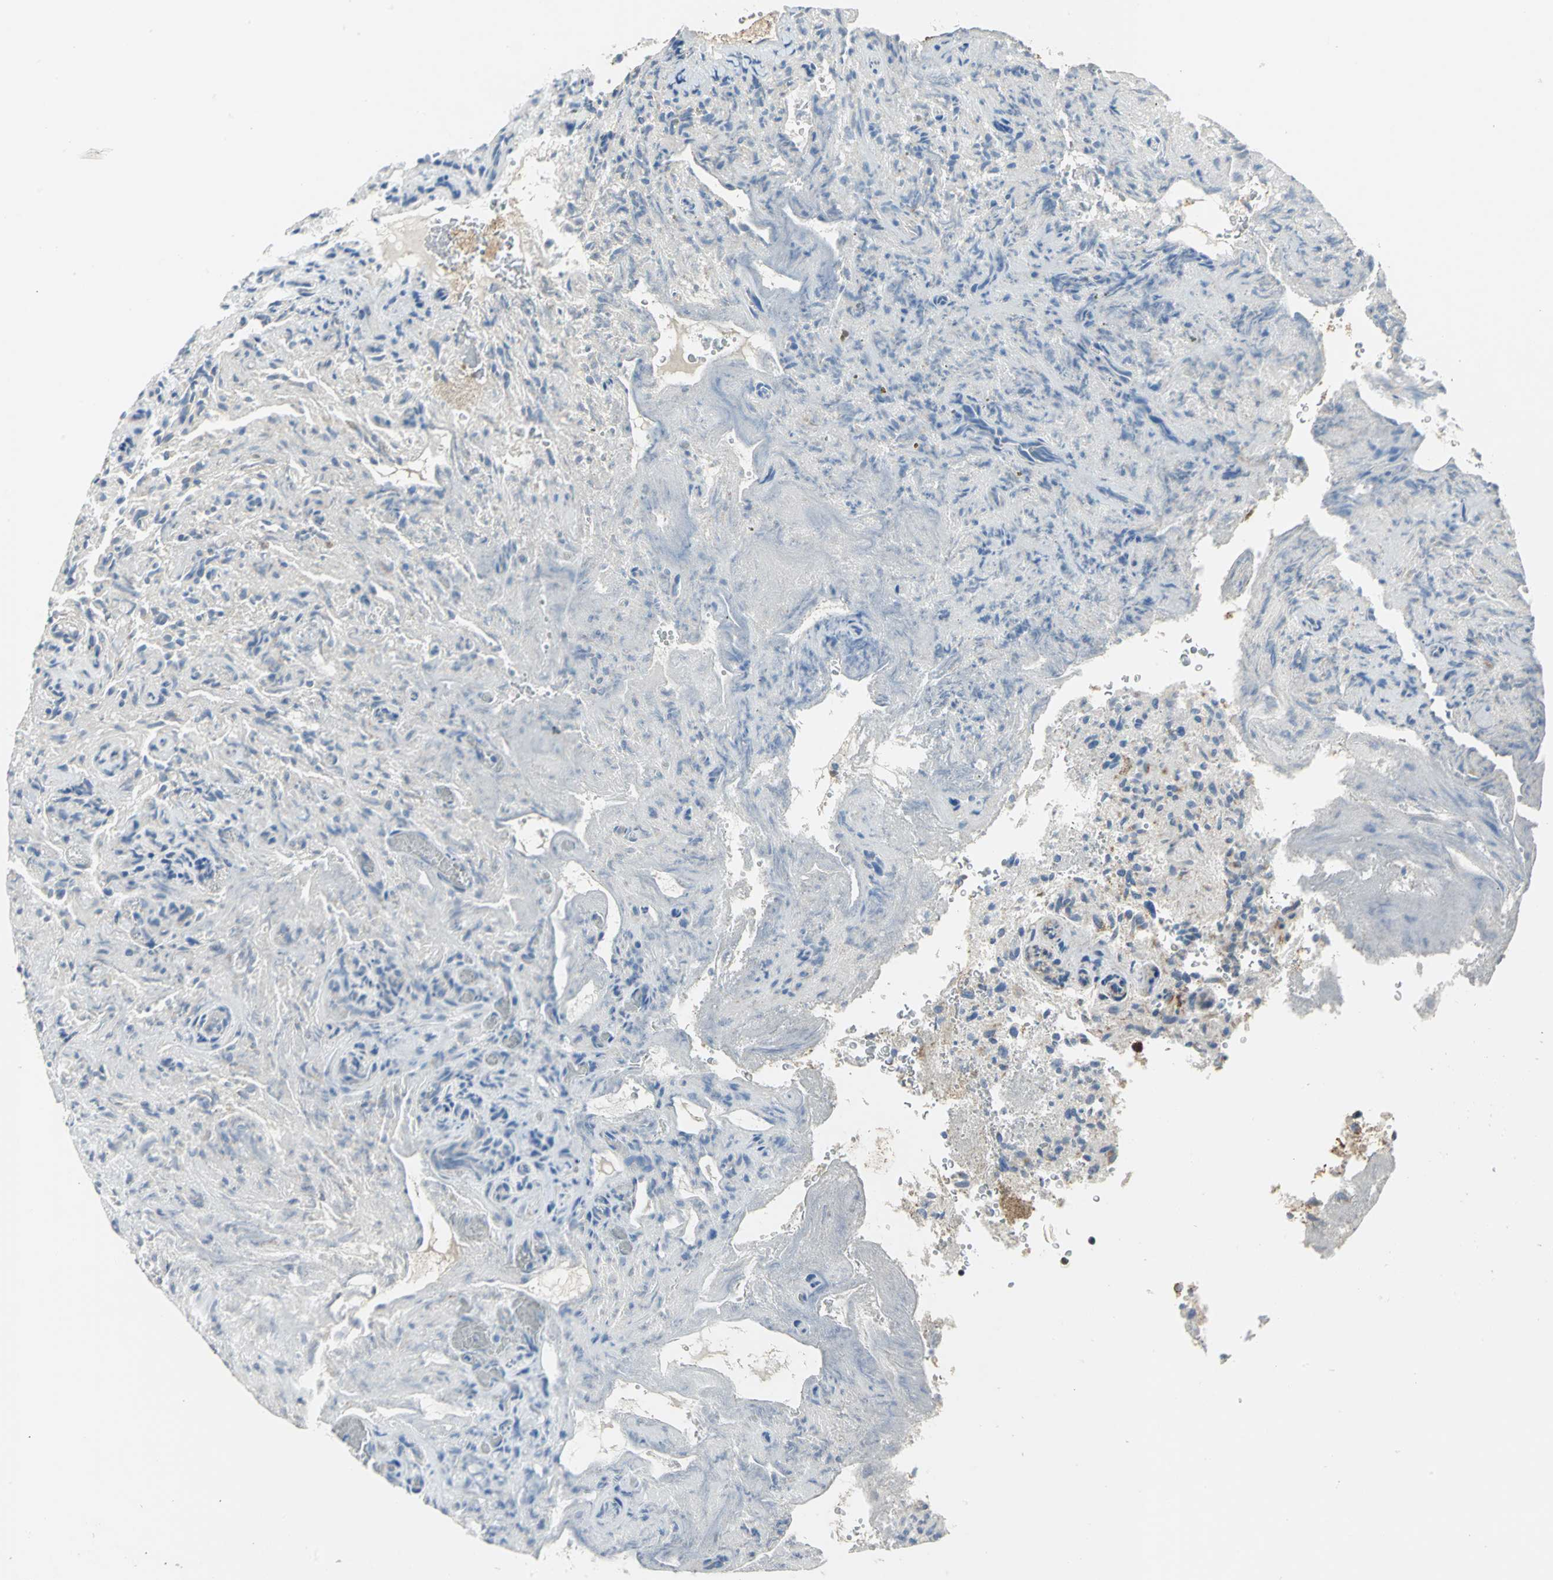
{"staining": {"intensity": "negative", "quantity": "none", "location": "none"}, "tissue": "glioma", "cell_type": "Tumor cells", "image_type": "cancer", "snomed": [{"axis": "morphology", "description": "Normal tissue, NOS"}, {"axis": "morphology", "description": "Glioma, malignant, High grade"}, {"axis": "topography", "description": "Cerebral cortex"}], "caption": "Immunohistochemistry (IHC) histopathology image of neoplastic tissue: human glioma stained with DAB exhibits no significant protein staining in tumor cells.", "gene": "NDUFB5", "patient": {"sex": "male", "age": 75}}